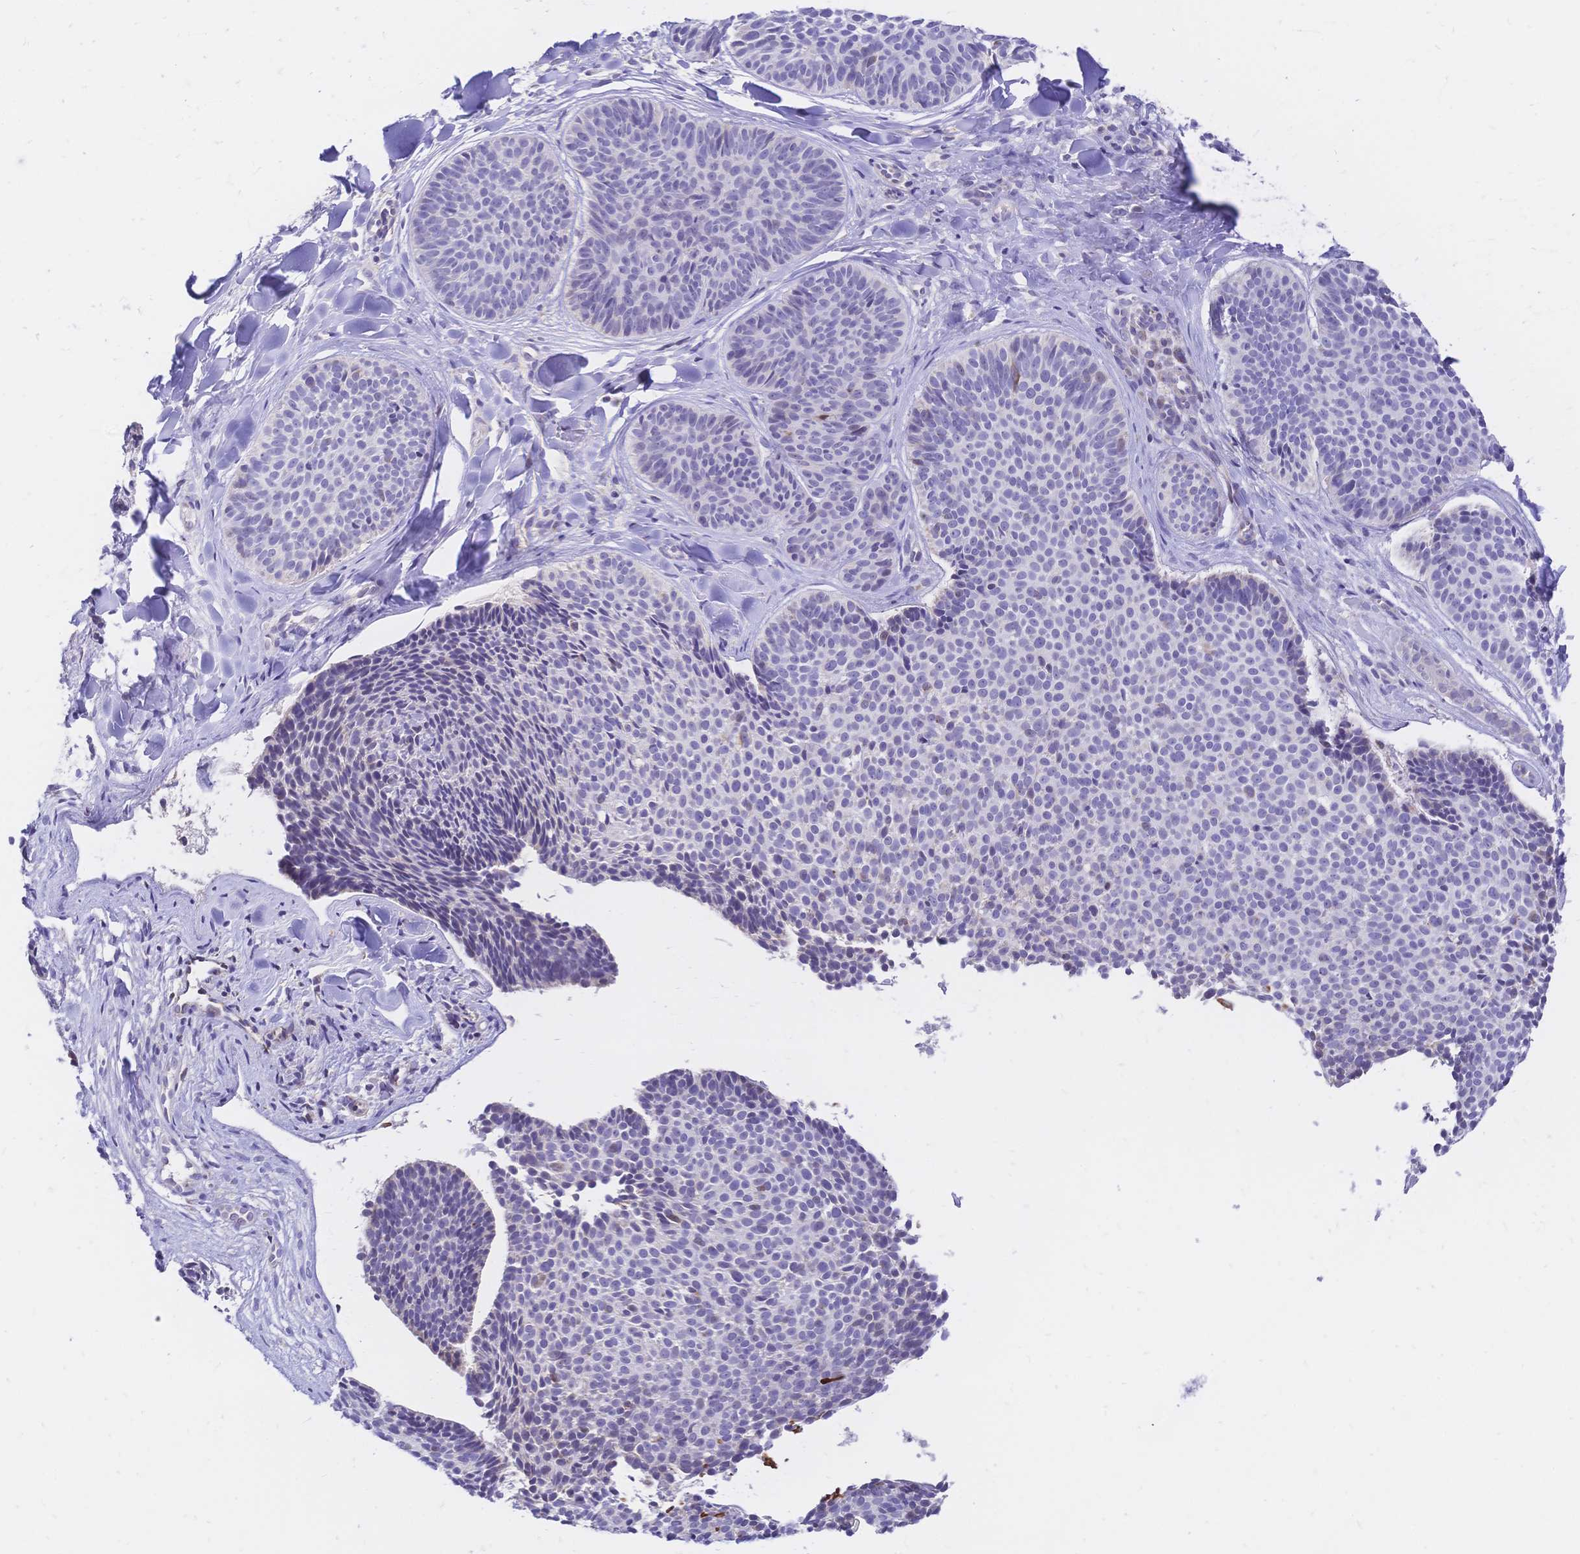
{"staining": {"intensity": "negative", "quantity": "none", "location": "none"}, "tissue": "skin cancer", "cell_type": "Tumor cells", "image_type": "cancer", "snomed": [{"axis": "morphology", "description": "Basal cell carcinoma"}, {"axis": "topography", "description": "Skin"}], "caption": "This is an immunohistochemistry histopathology image of basal cell carcinoma (skin). There is no positivity in tumor cells.", "gene": "CLEC18B", "patient": {"sex": "male", "age": 82}}